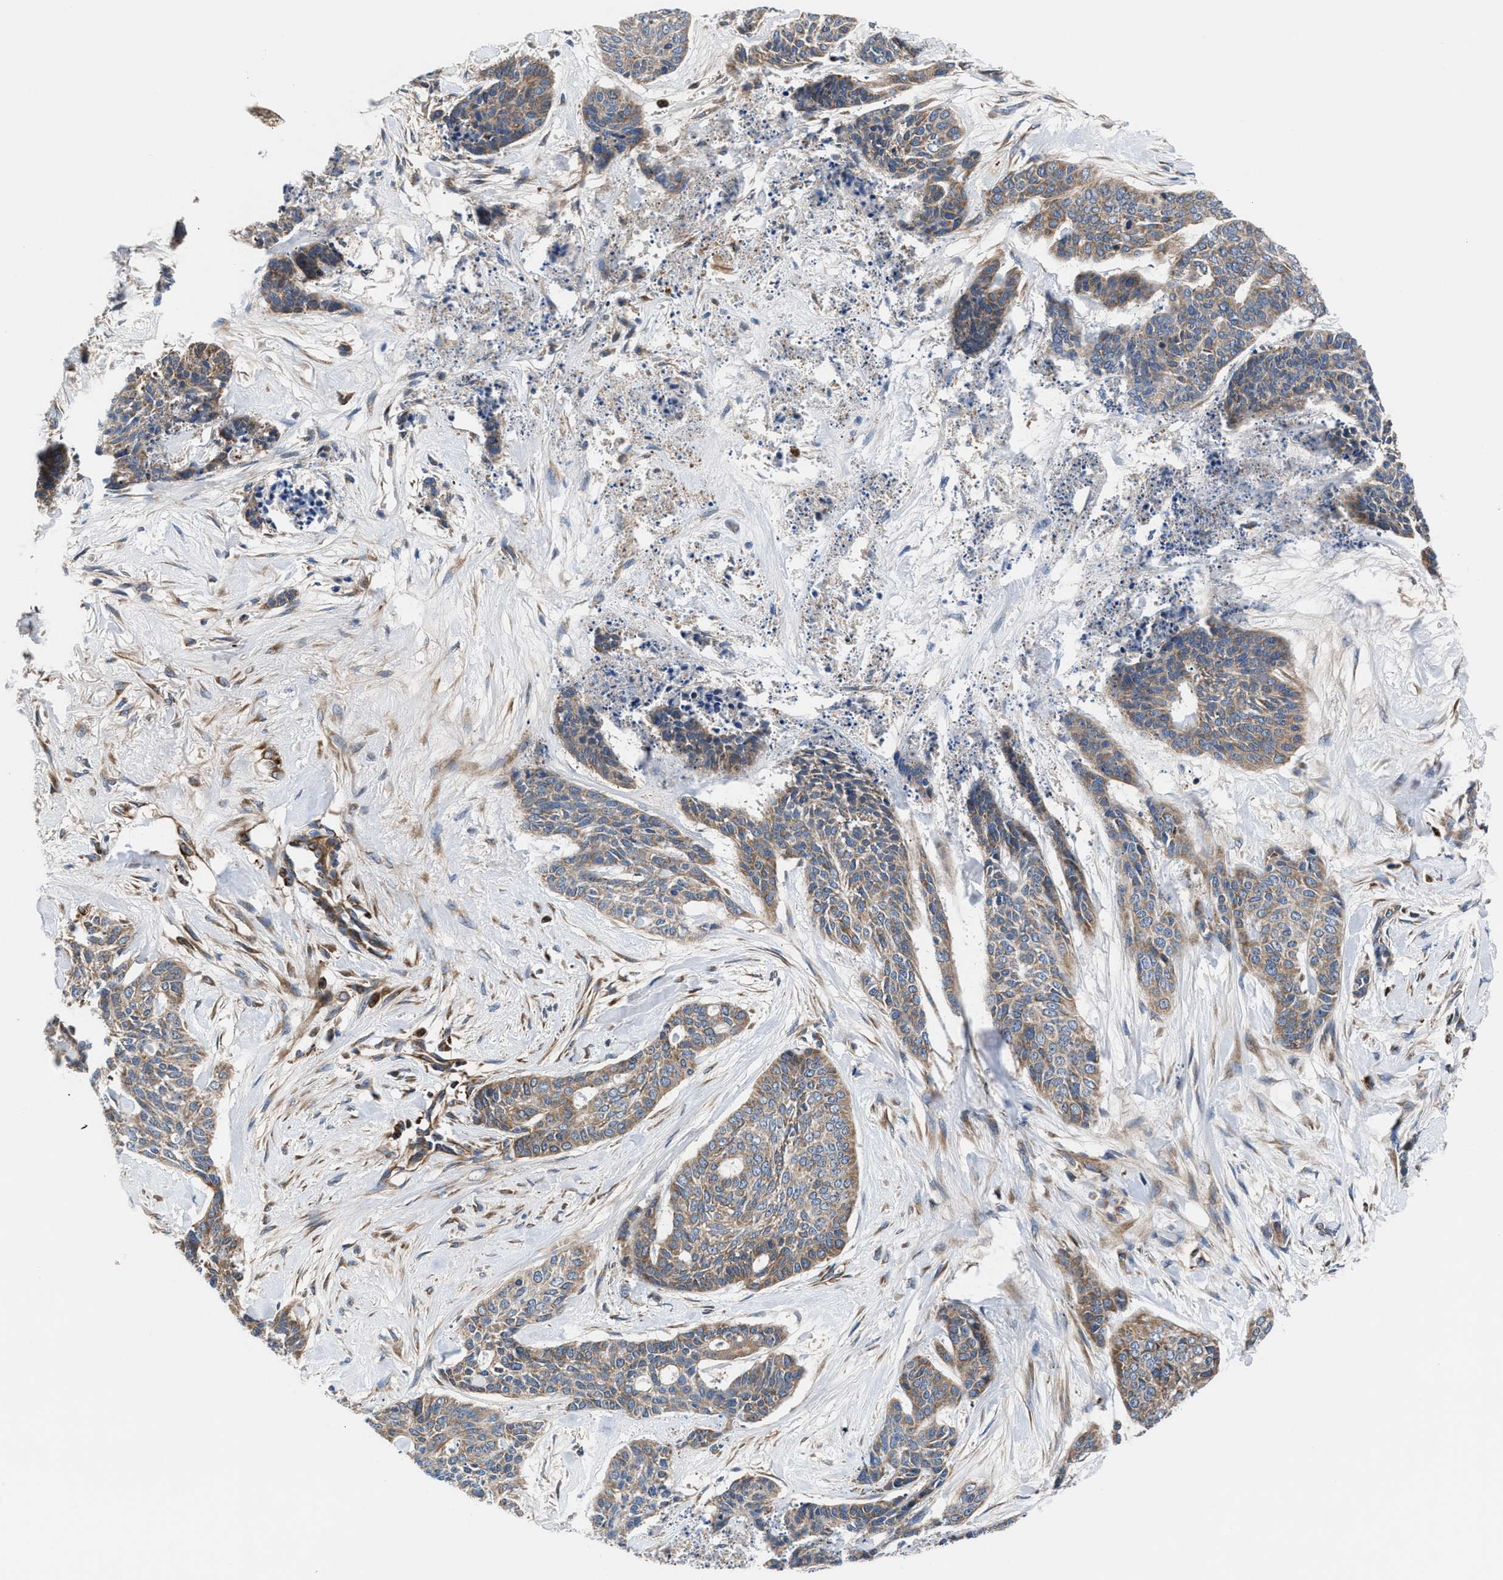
{"staining": {"intensity": "weak", "quantity": ">75%", "location": "cytoplasmic/membranous"}, "tissue": "skin cancer", "cell_type": "Tumor cells", "image_type": "cancer", "snomed": [{"axis": "morphology", "description": "Basal cell carcinoma"}, {"axis": "topography", "description": "Skin"}], "caption": "Protein analysis of skin basal cell carcinoma tissue exhibits weak cytoplasmic/membranous expression in approximately >75% of tumor cells.", "gene": "PRR15L", "patient": {"sex": "female", "age": 64}}